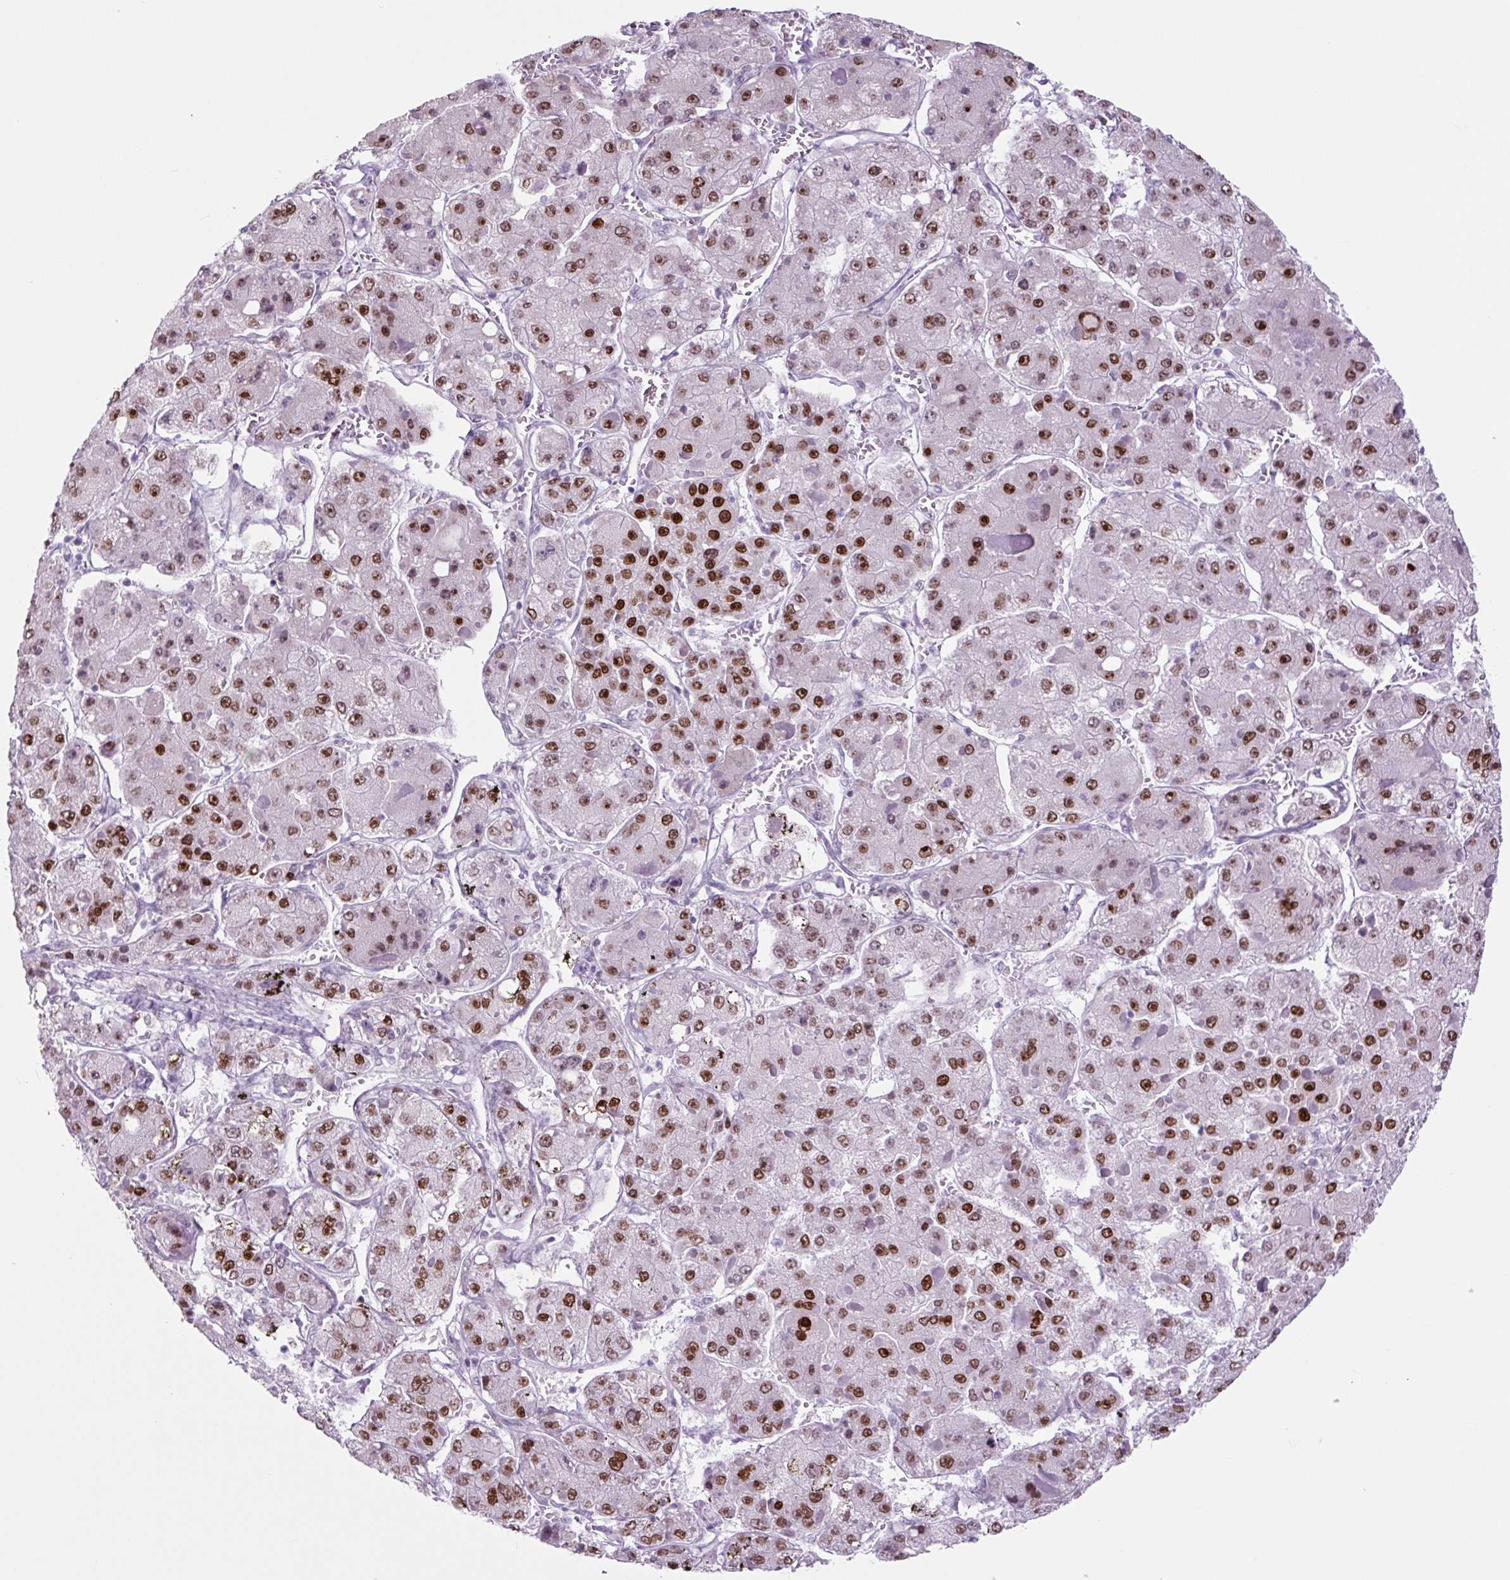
{"staining": {"intensity": "strong", "quantity": ">75%", "location": "nuclear"}, "tissue": "liver cancer", "cell_type": "Tumor cells", "image_type": "cancer", "snomed": [{"axis": "morphology", "description": "Carcinoma, Hepatocellular, NOS"}, {"axis": "topography", "description": "Liver"}], "caption": "Protein positivity by immunohistochemistry reveals strong nuclear expression in about >75% of tumor cells in liver hepatocellular carcinoma.", "gene": "RRS1", "patient": {"sex": "female", "age": 73}}